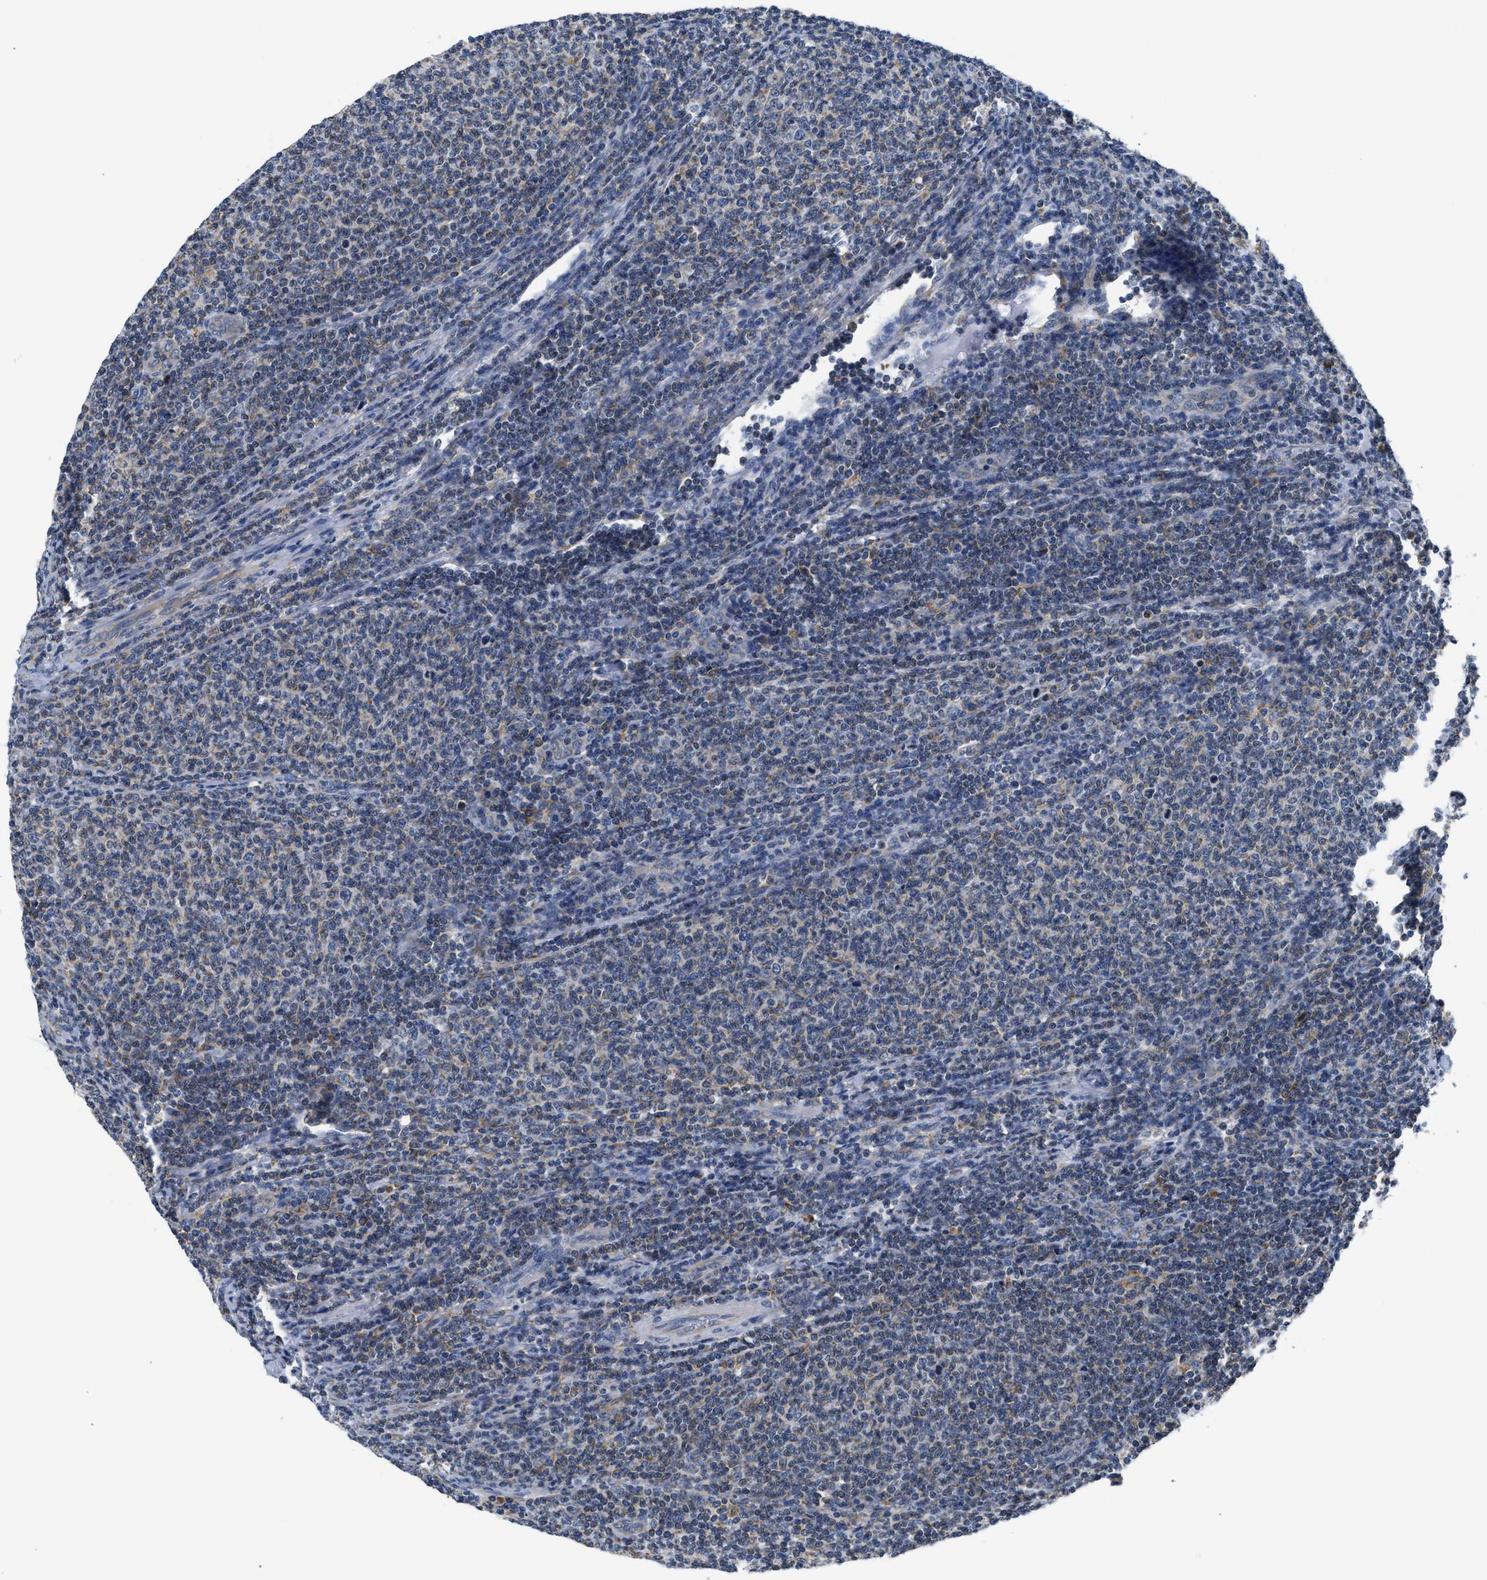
{"staining": {"intensity": "weak", "quantity": "25%-75%", "location": "cytoplasmic/membranous"}, "tissue": "lymphoma", "cell_type": "Tumor cells", "image_type": "cancer", "snomed": [{"axis": "morphology", "description": "Malignant lymphoma, non-Hodgkin's type, Low grade"}, {"axis": "topography", "description": "Lymph node"}], "caption": "High-power microscopy captured an immunohistochemistry (IHC) micrograph of lymphoma, revealing weak cytoplasmic/membranous expression in approximately 25%-75% of tumor cells.", "gene": "HDHD3", "patient": {"sex": "male", "age": 66}}